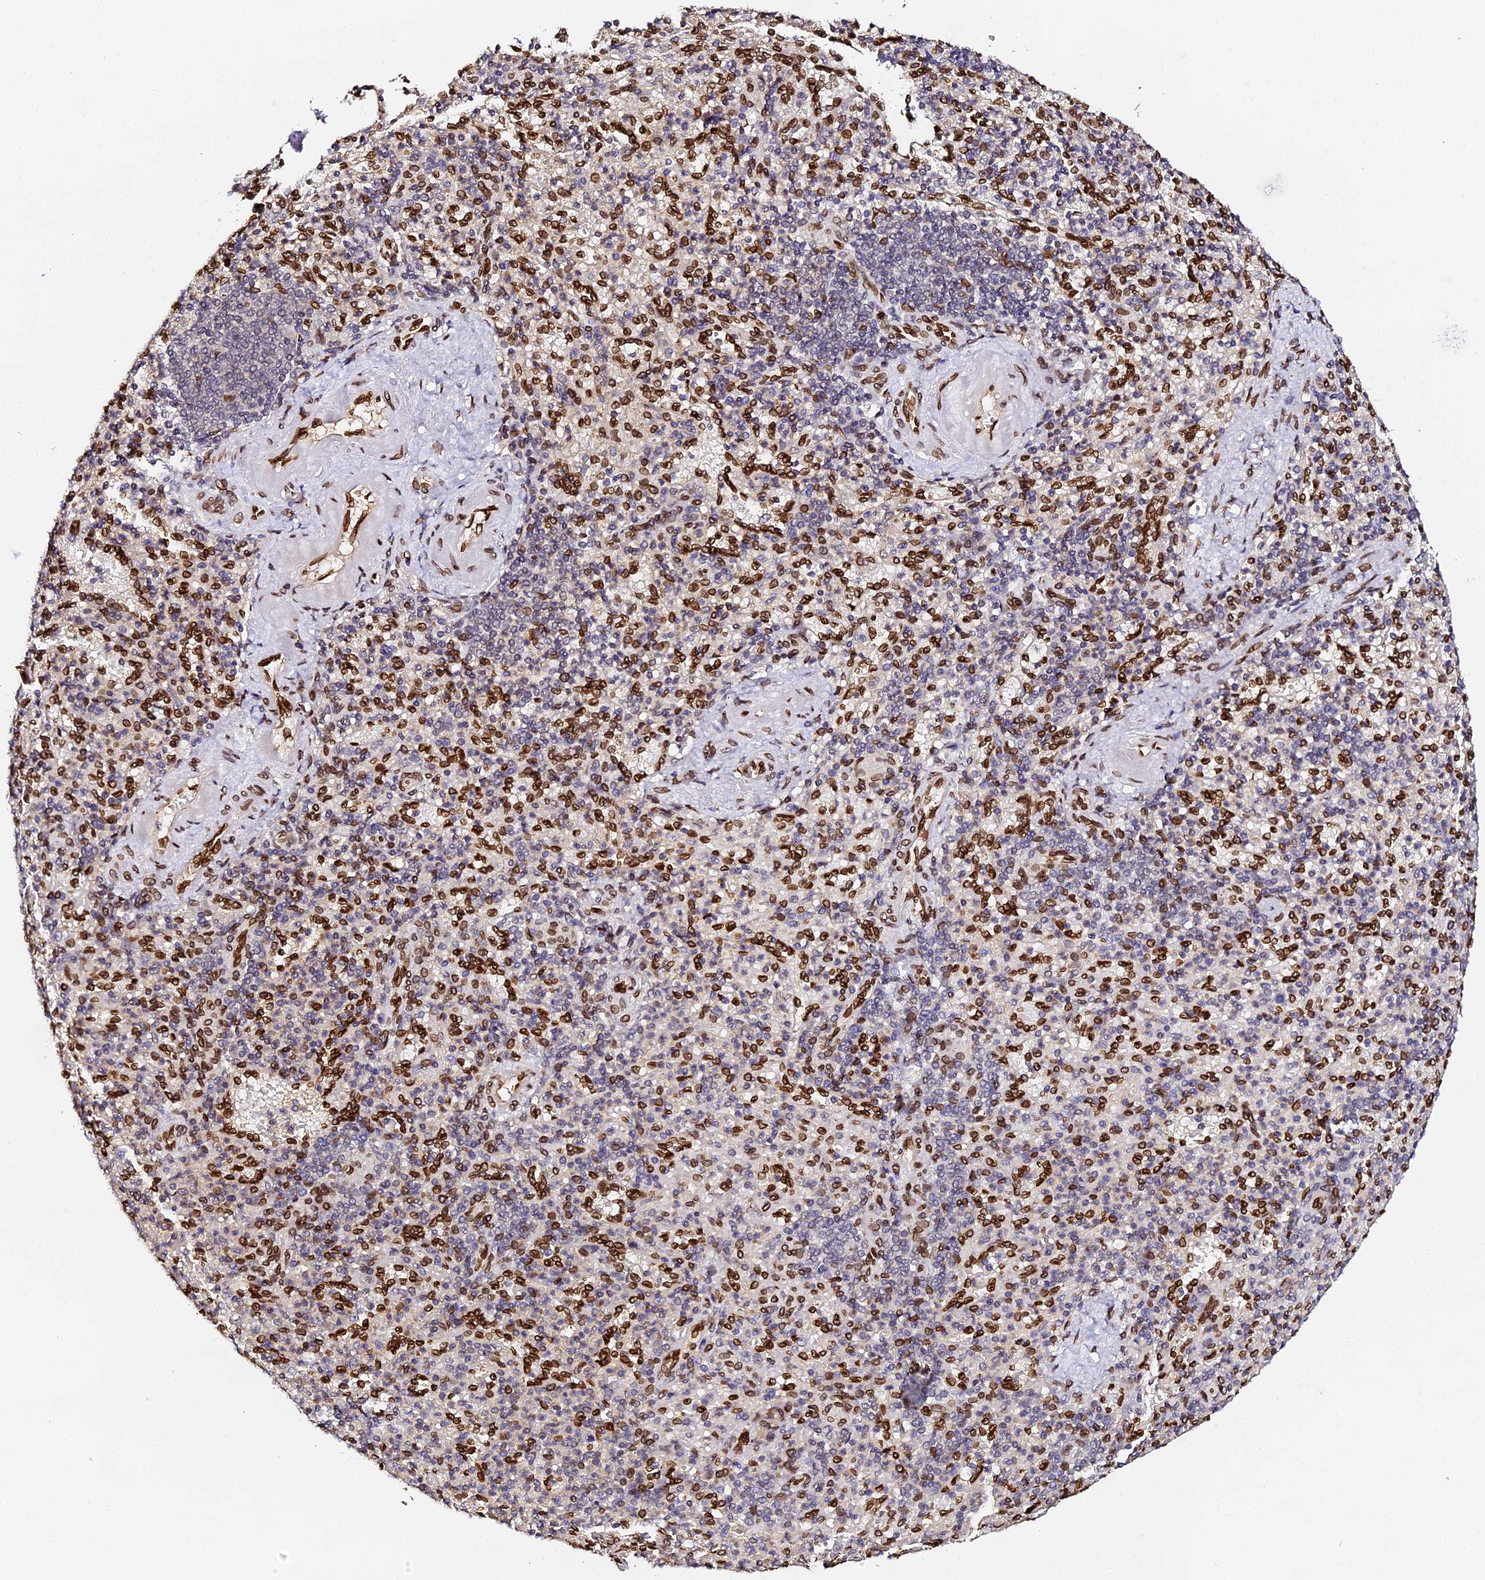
{"staining": {"intensity": "strong", "quantity": "25%-75%", "location": "cytoplasmic/membranous,nuclear"}, "tissue": "spleen", "cell_type": "Cells in red pulp", "image_type": "normal", "snomed": [{"axis": "morphology", "description": "Normal tissue, NOS"}, {"axis": "topography", "description": "Spleen"}], "caption": "Cells in red pulp show high levels of strong cytoplasmic/membranous,nuclear positivity in about 25%-75% of cells in unremarkable human spleen. The staining was performed using DAB (3,3'-diaminobenzidine), with brown indicating positive protein expression. Nuclei are stained blue with hematoxylin.", "gene": "ANAPC5", "patient": {"sex": "female", "age": 74}}